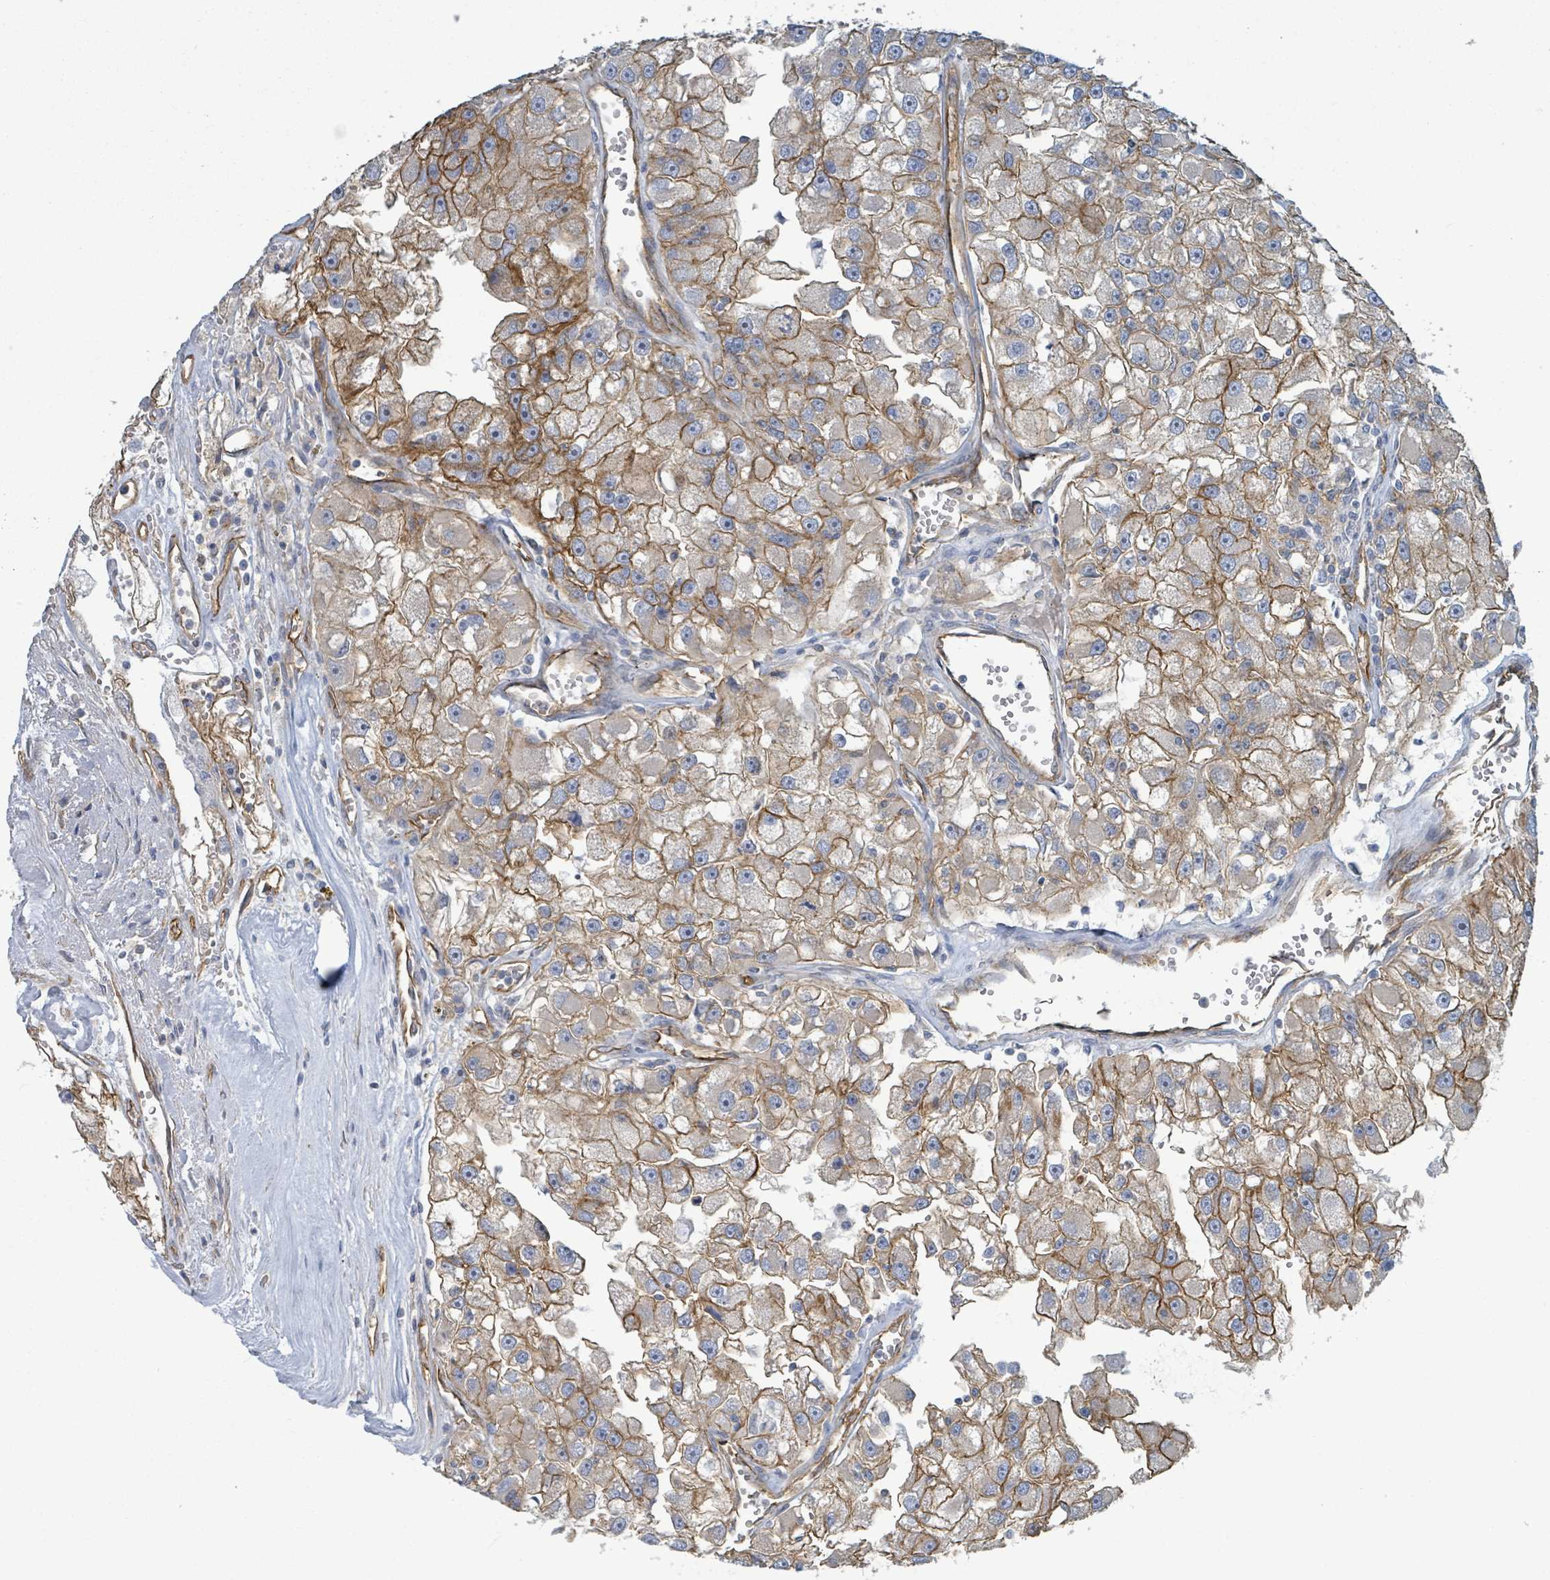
{"staining": {"intensity": "moderate", "quantity": ">75%", "location": "cytoplasmic/membranous"}, "tissue": "renal cancer", "cell_type": "Tumor cells", "image_type": "cancer", "snomed": [{"axis": "morphology", "description": "Adenocarcinoma, NOS"}, {"axis": "topography", "description": "Kidney"}], "caption": "Protein expression analysis of human adenocarcinoma (renal) reveals moderate cytoplasmic/membranous positivity in about >75% of tumor cells.", "gene": "LDOC1", "patient": {"sex": "male", "age": 63}}